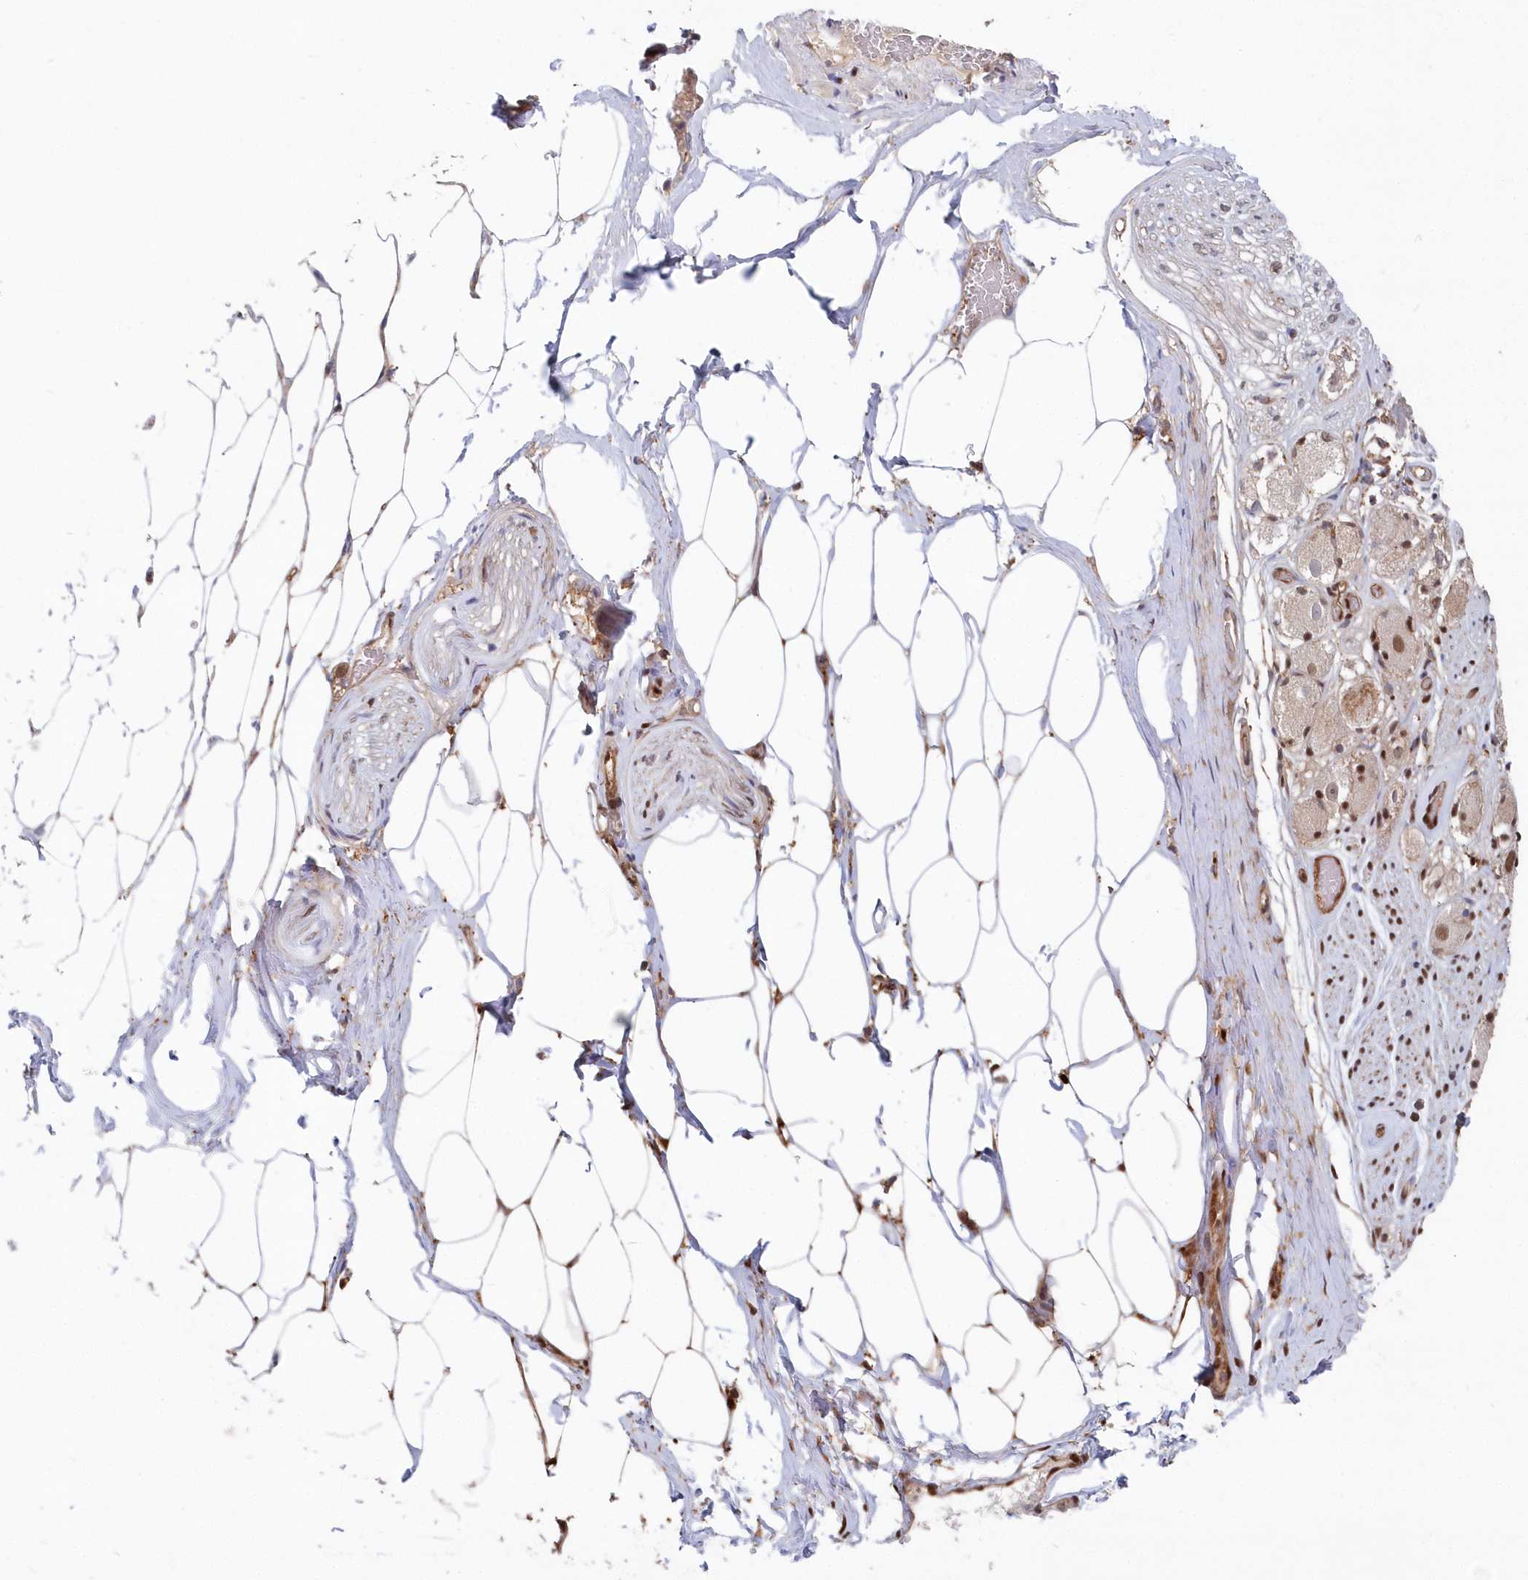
{"staining": {"intensity": "moderate", "quantity": ">75%", "location": "cytoplasmic/membranous"}, "tissue": "adipose tissue", "cell_type": "Adipocytes", "image_type": "normal", "snomed": [{"axis": "morphology", "description": "Normal tissue, NOS"}, {"axis": "morphology", "description": "Adenocarcinoma, Low grade"}, {"axis": "topography", "description": "Prostate"}, {"axis": "topography", "description": "Peripheral nerve tissue"}], "caption": "Protein expression analysis of unremarkable human adipose tissue reveals moderate cytoplasmic/membranous positivity in approximately >75% of adipocytes. Ihc stains the protein in brown and the nuclei are stained blue.", "gene": "ABHD14B", "patient": {"sex": "male", "age": 63}}